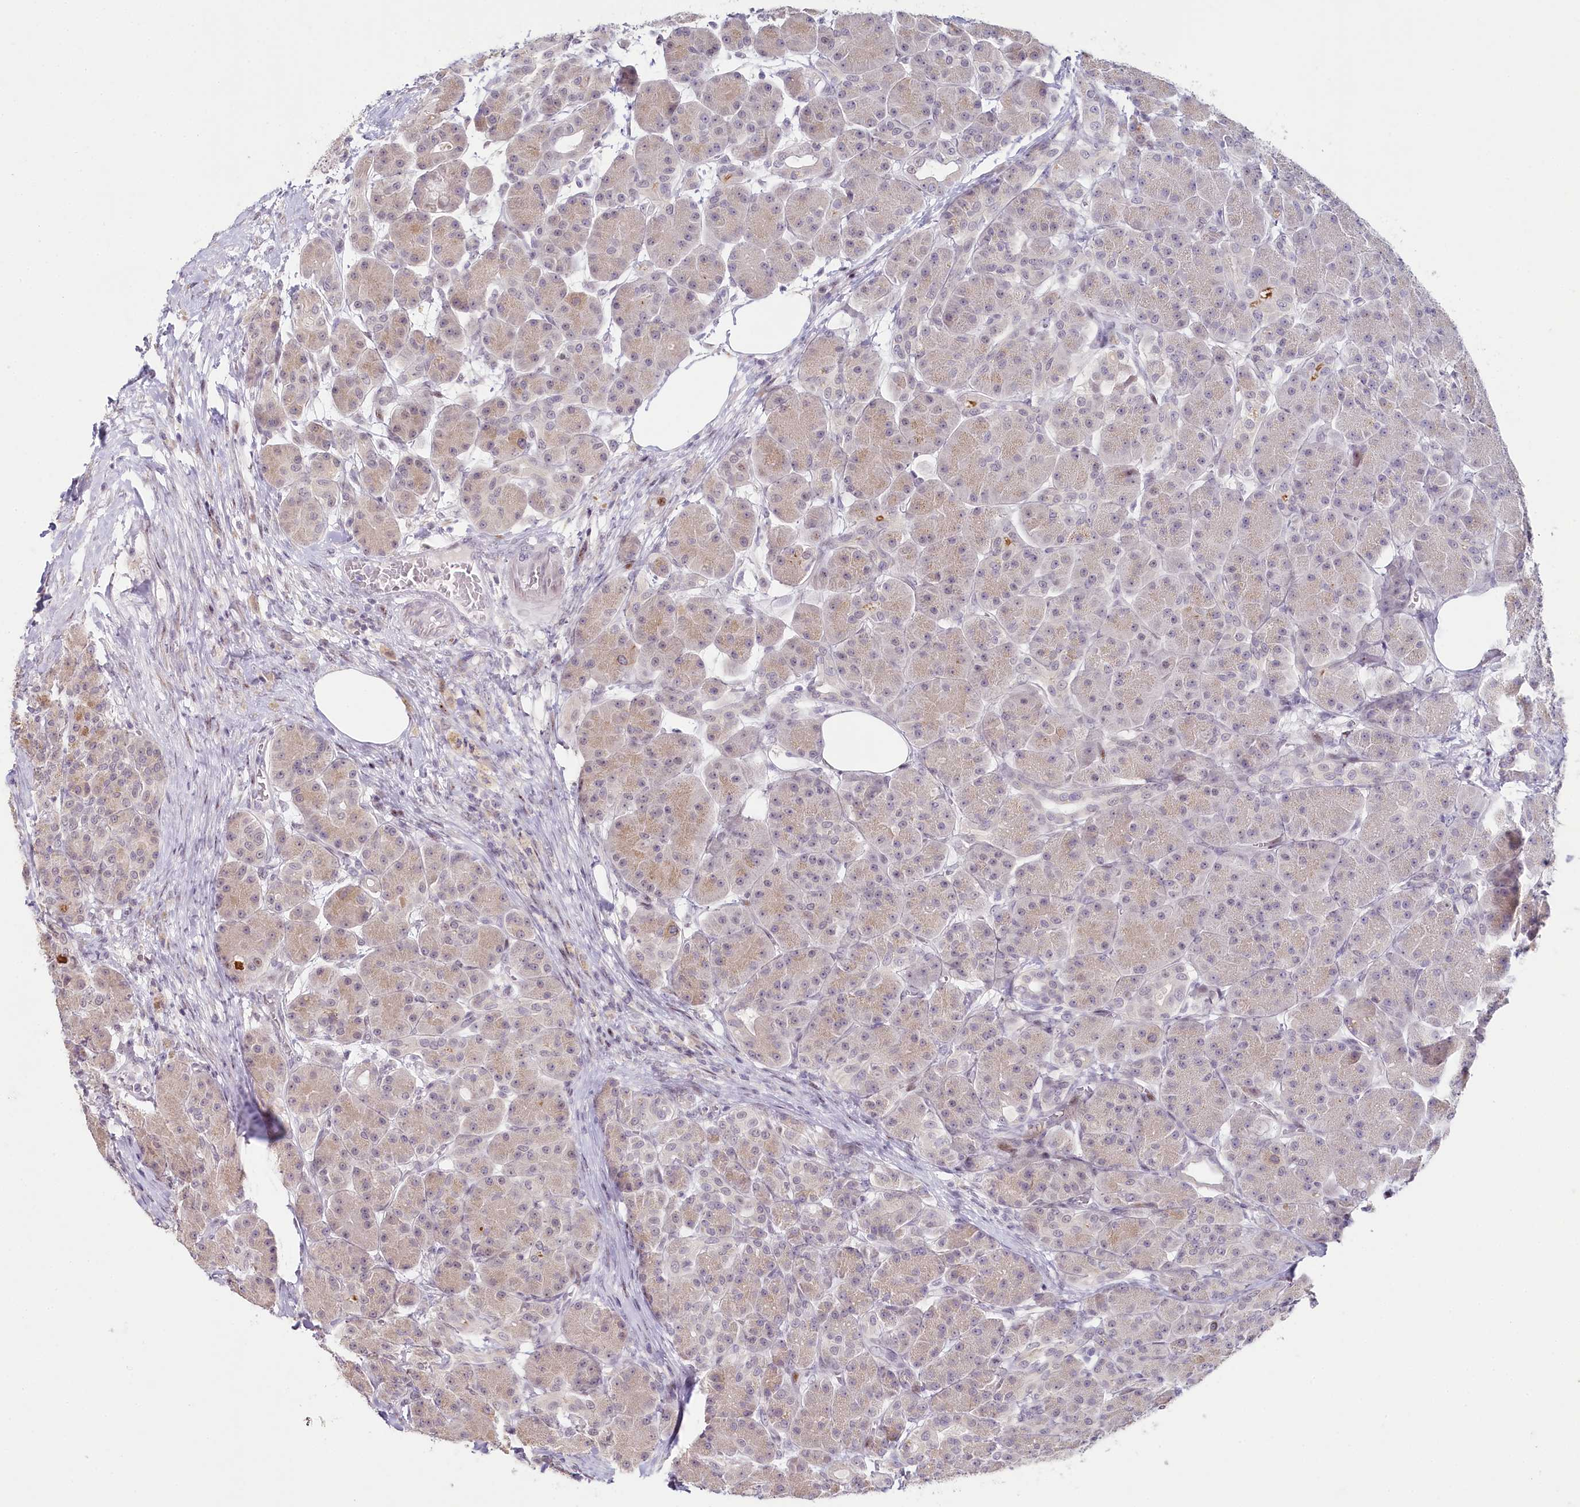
{"staining": {"intensity": "moderate", "quantity": "25%-75%", "location": "cytoplasmic/membranous"}, "tissue": "pancreas", "cell_type": "Exocrine glandular cells", "image_type": "normal", "snomed": [{"axis": "morphology", "description": "Normal tissue, NOS"}, {"axis": "topography", "description": "Pancreas"}], "caption": "Protein expression analysis of unremarkable human pancreas reveals moderate cytoplasmic/membranous positivity in about 25%-75% of exocrine glandular cells. Ihc stains the protein in brown and the nuclei are stained blue.", "gene": "HPD", "patient": {"sex": "male", "age": 63}}